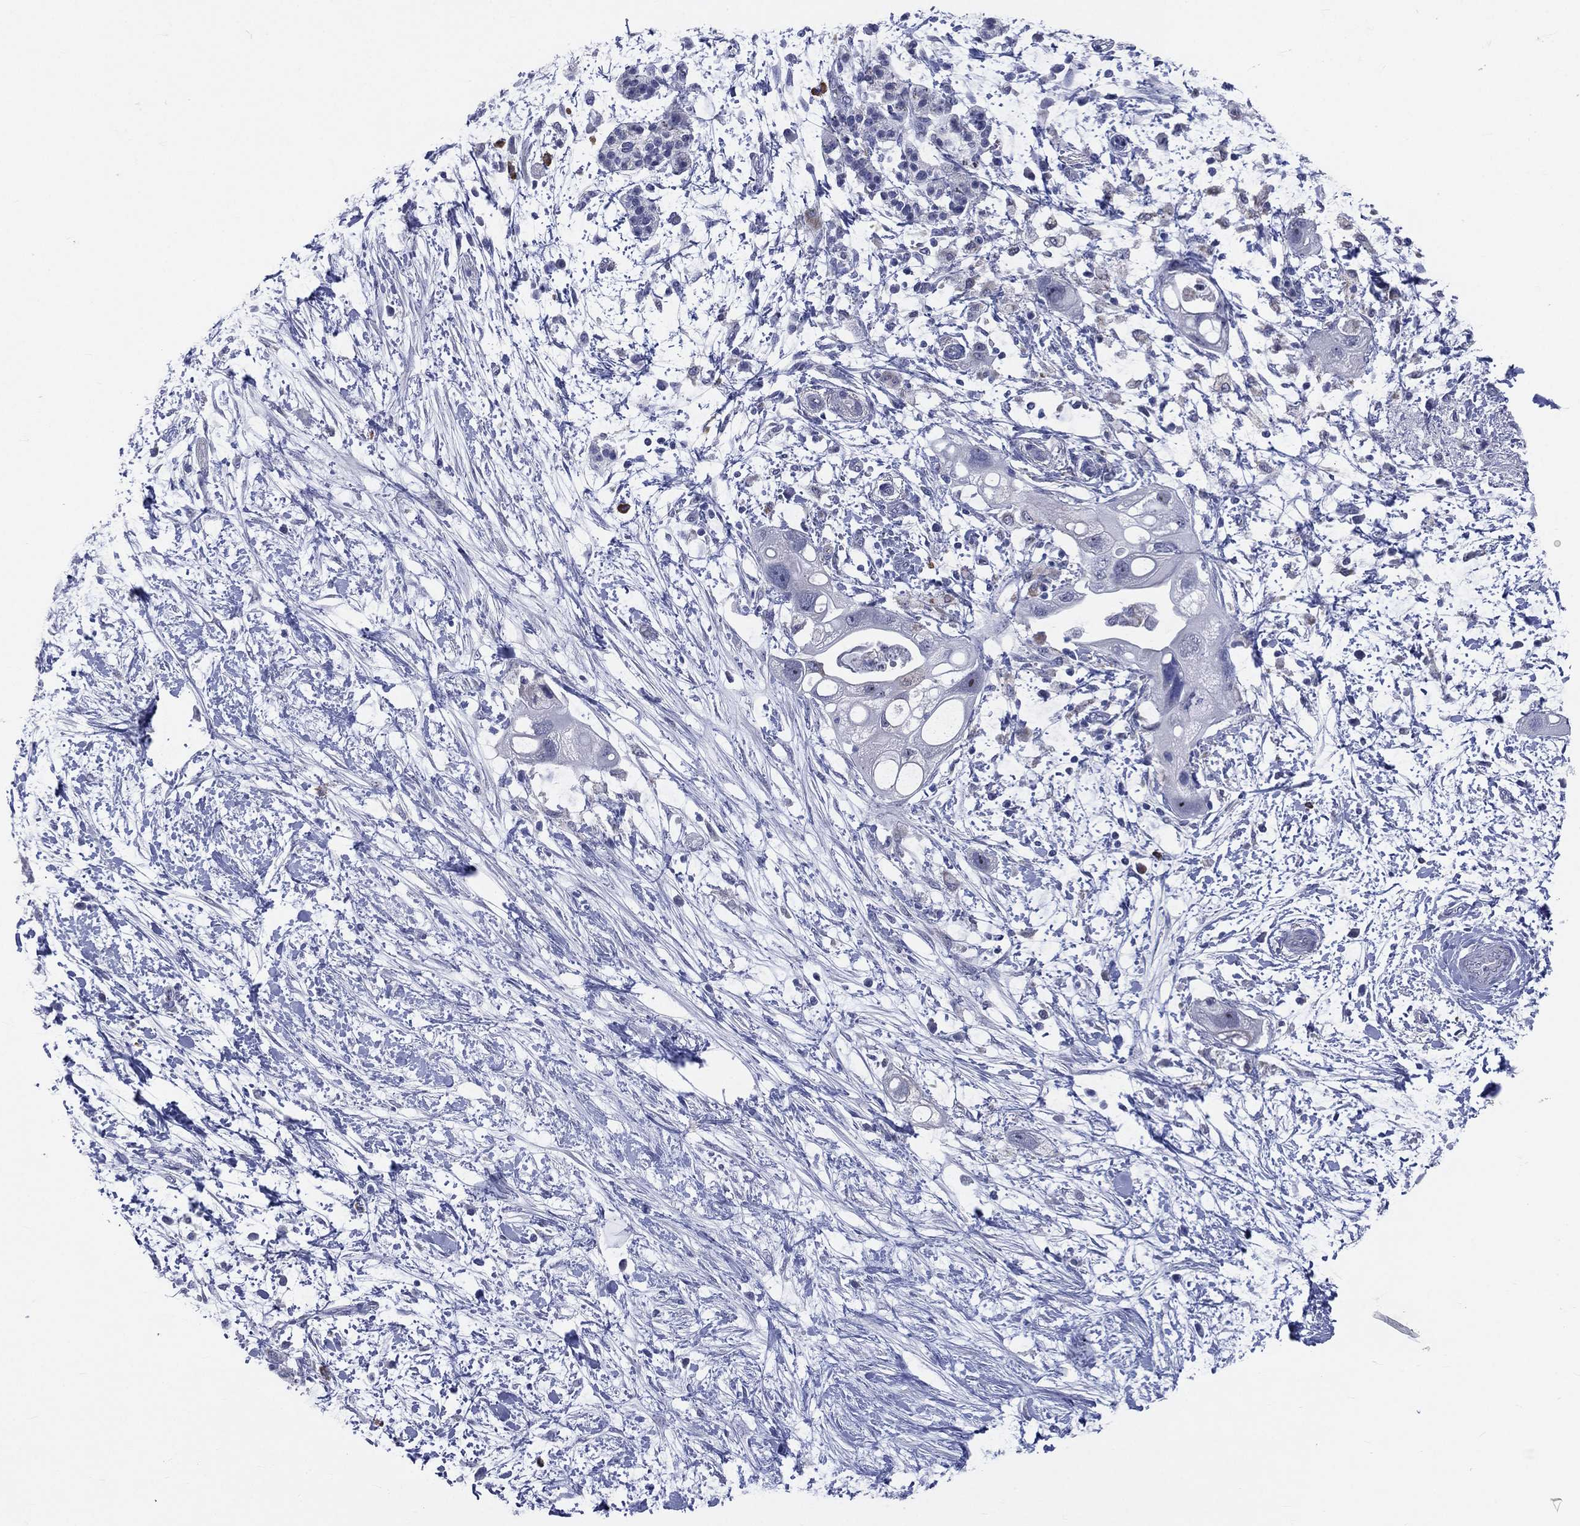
{"staining": {"intensity": "negative", "quantity": "none", "location": "none"}, "tissue": "pancreatic cancer", "cell_type": "Tumor cells", "image_type": "cancer", "snomed": [{"axis": "morphology", "description": "Adenocarcinoma, NOS"}, {"axis": "topography", "description": "Pancreas"}], "caption": "DAB (3,3'-diaminobenzidine) immunohistochemical staining of human pancreatic cancer demonstrates no significant positivity in tumor cells.", "gene": "AKAP3", "patient": {"sex": "female", "age": 72}}